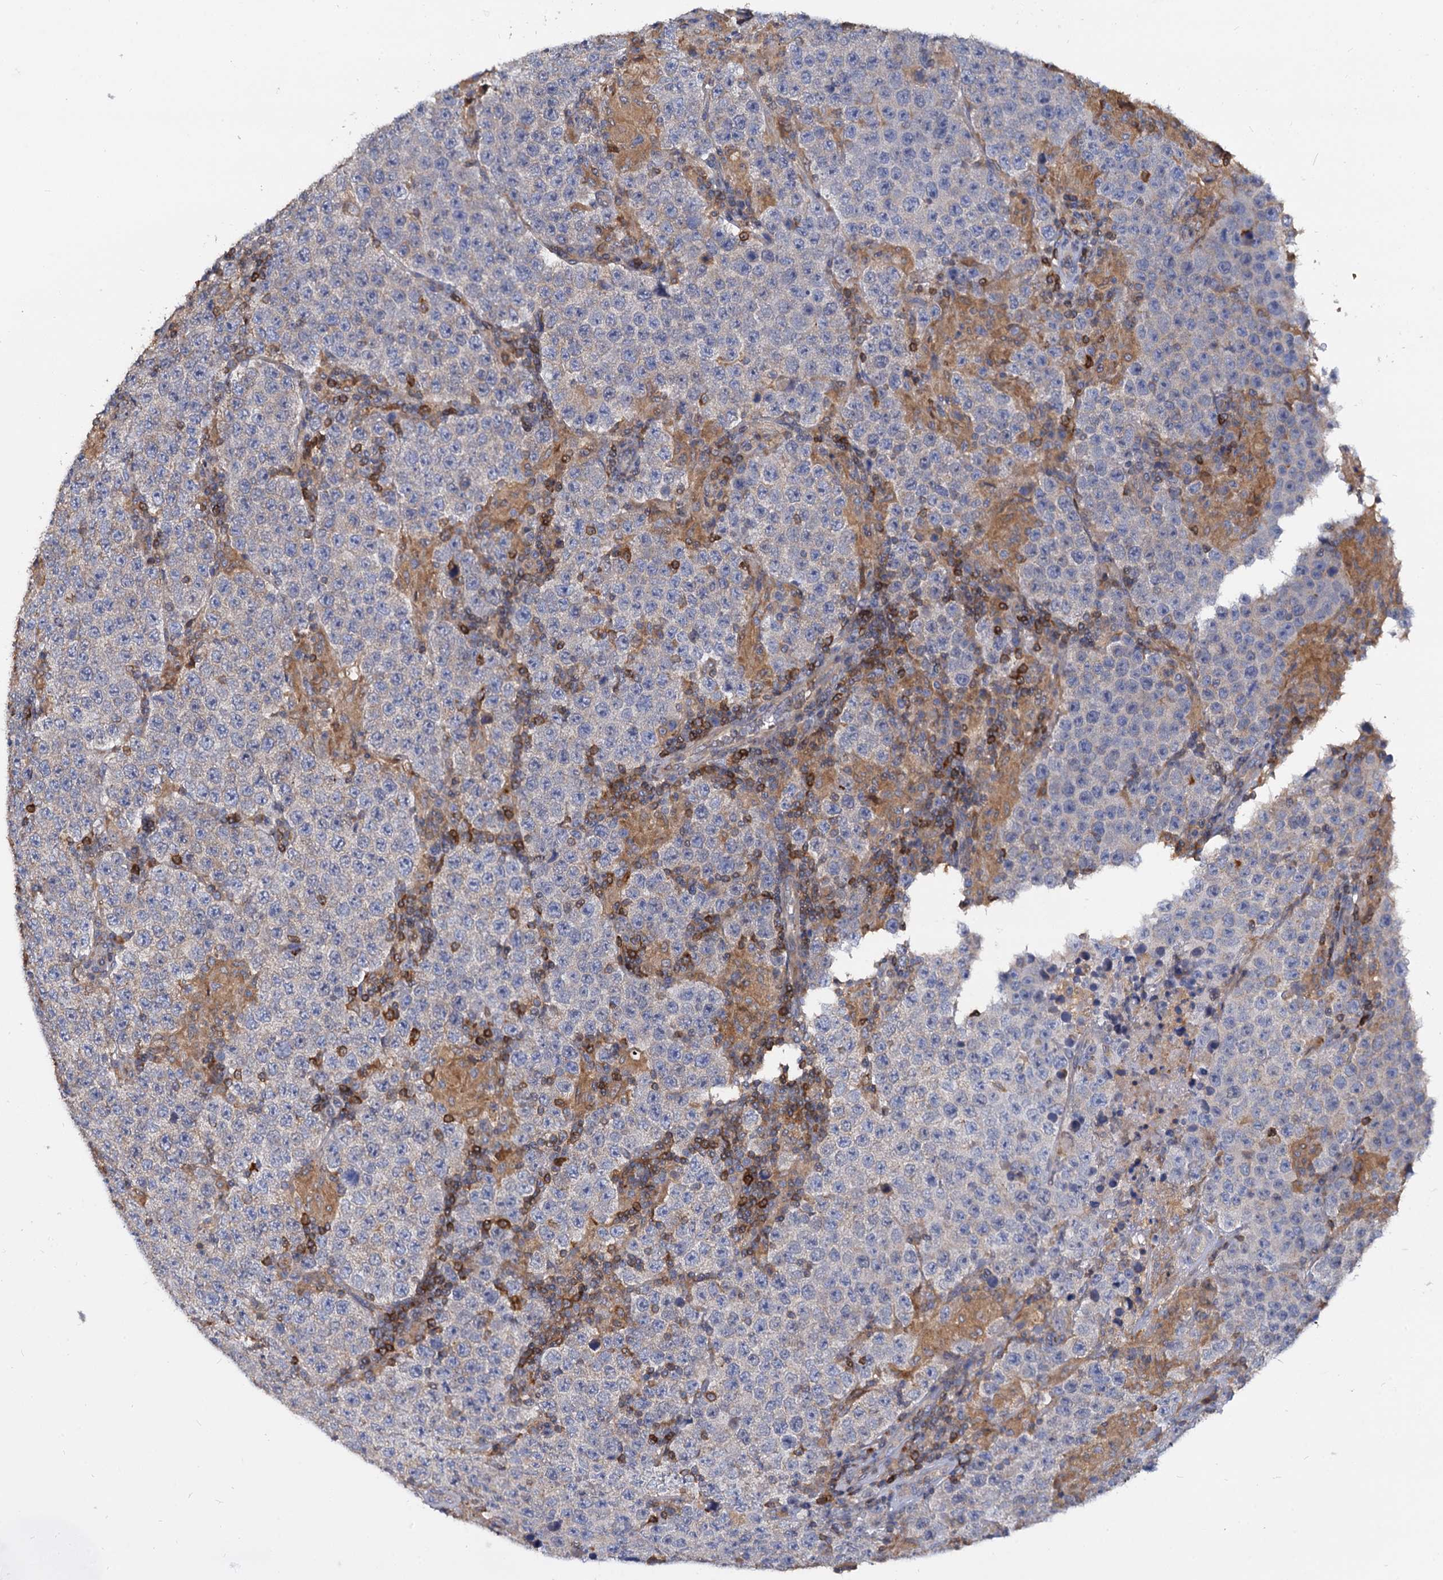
{"staining": {"intensity": "negative", "quantity": "none", "location": "none"}, "tissue": "testis cancer", "cell_type": "Tumor cells", "image_type": "cancer", "snomed": [{"axis": "morphology", "description": "Normal tissue, NOS"}, {"axis": "morphology", "description": "Urothelial carcinoma, High grade"}, {"axis": "morphology", "description": "Seminoma, NOS"}, {"axis": "morphology", "description": "Carcinoma, Embryonal, NOS"}, {"axis": "topography", "description": "Urinary bladder"}, {"axis": "topography", "description": "Testis"}], "caption": "There is no significant positivity in tumor cells of testis cancer (embryonal carcinoma). (Stains: DAB immunohistochemistry with hematoxylin counter stain, Microscopy: brightfield microscopy at high magnification).", "gene": "ANKRD13A", "patient": {"sex": "male", "age": 41}}